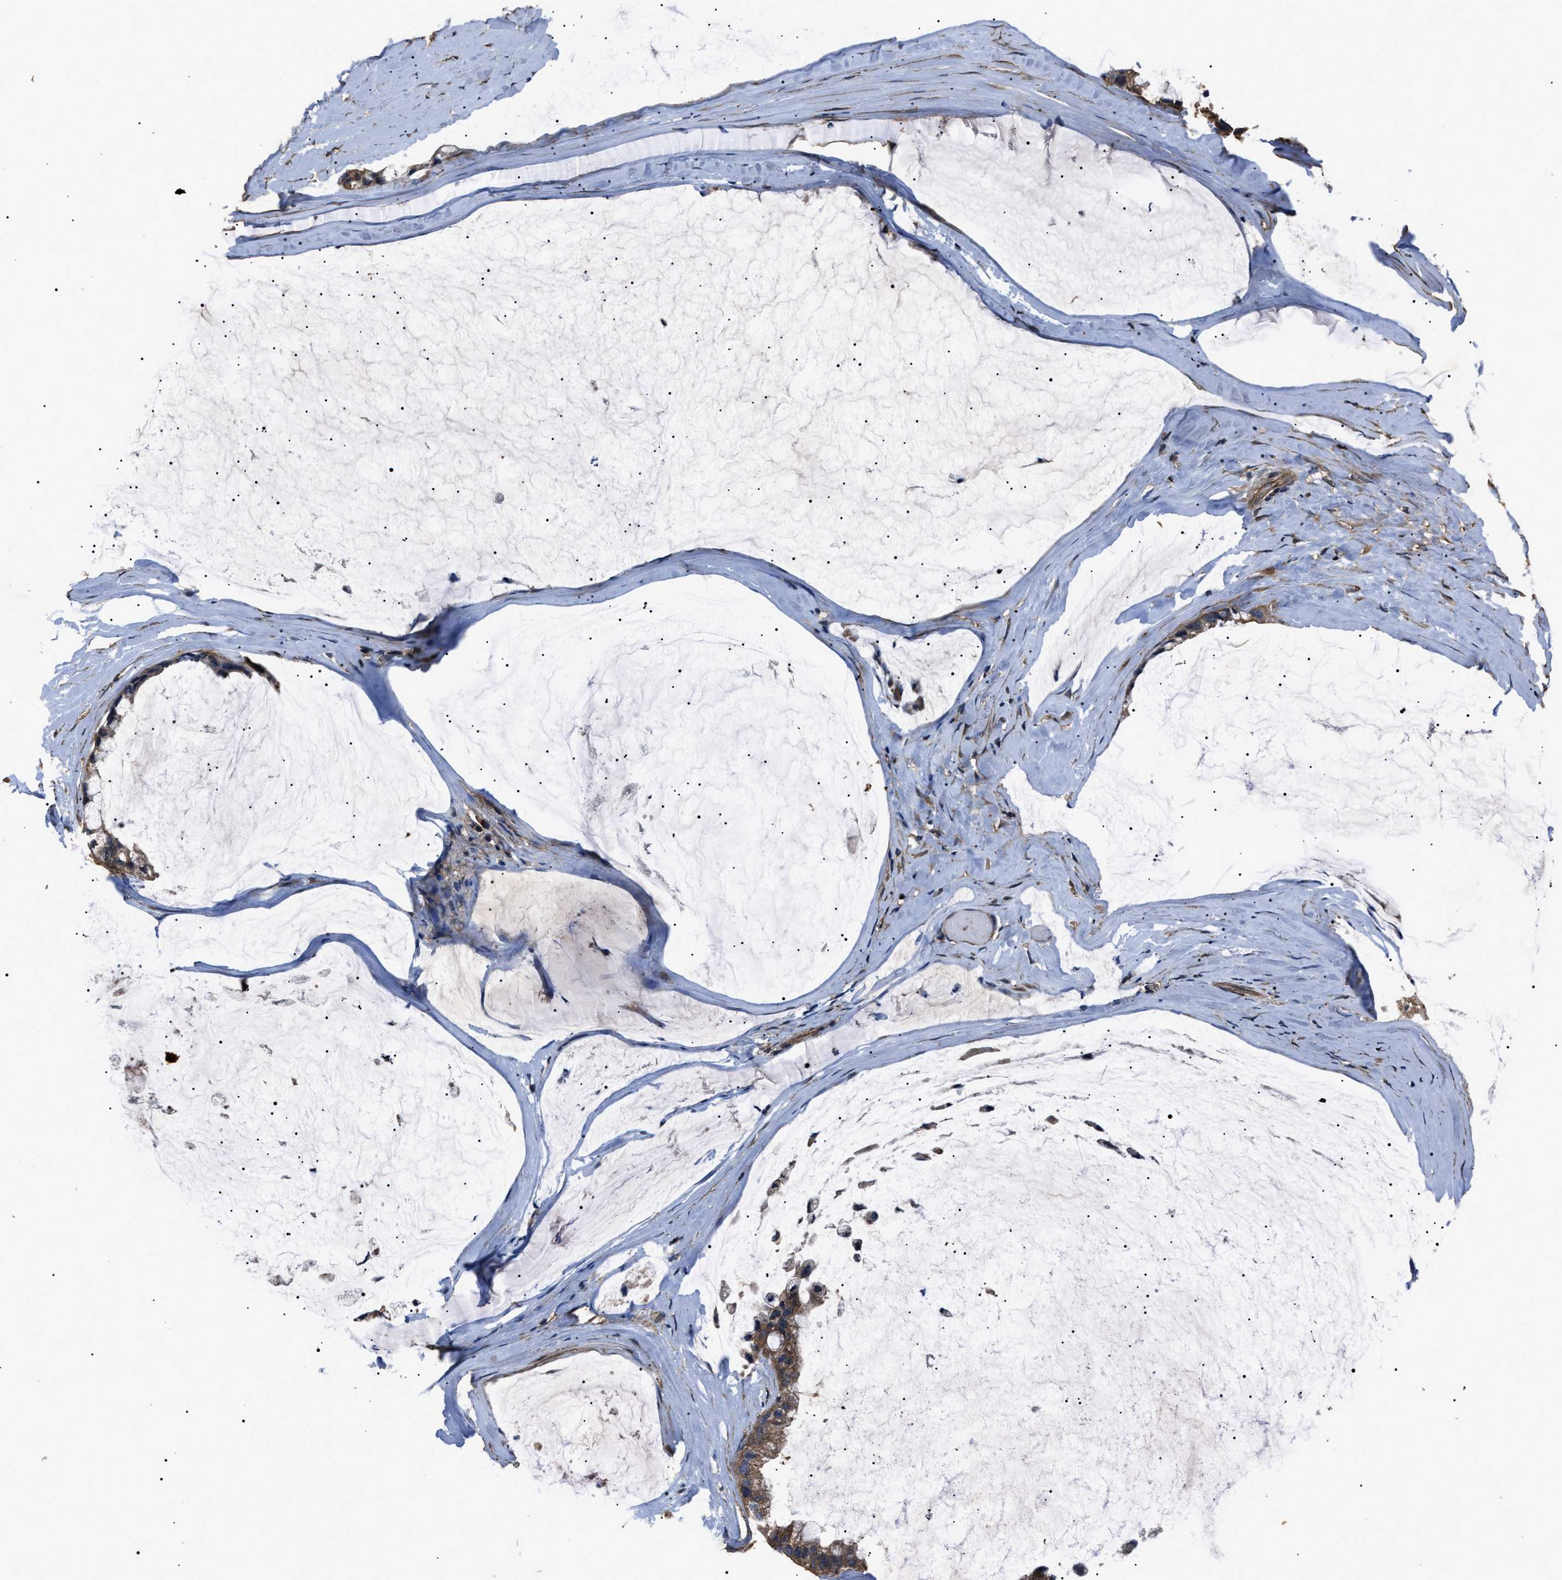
{"staining": {"intensity": "moderate", "quantity": ">75%", "location": "cytoplasmic/membranous"}, "tissue": "ovarian cancer", "cell_type": "Tumor cells", "image_type": "cancer", "snomed": [{"axis": "morphology", "description": "Cystadenocarcinoma, mucinous, NOS"}, {"axis": "topography", "description": "Ovary"}], "caption": "Human ovarian mucinous cystadenocarcinoma stained with a protein marker demonstrates moderate staining in tumor cells.", "gene": "RNF216", "patient": {"sex": "female", "age": 39}}